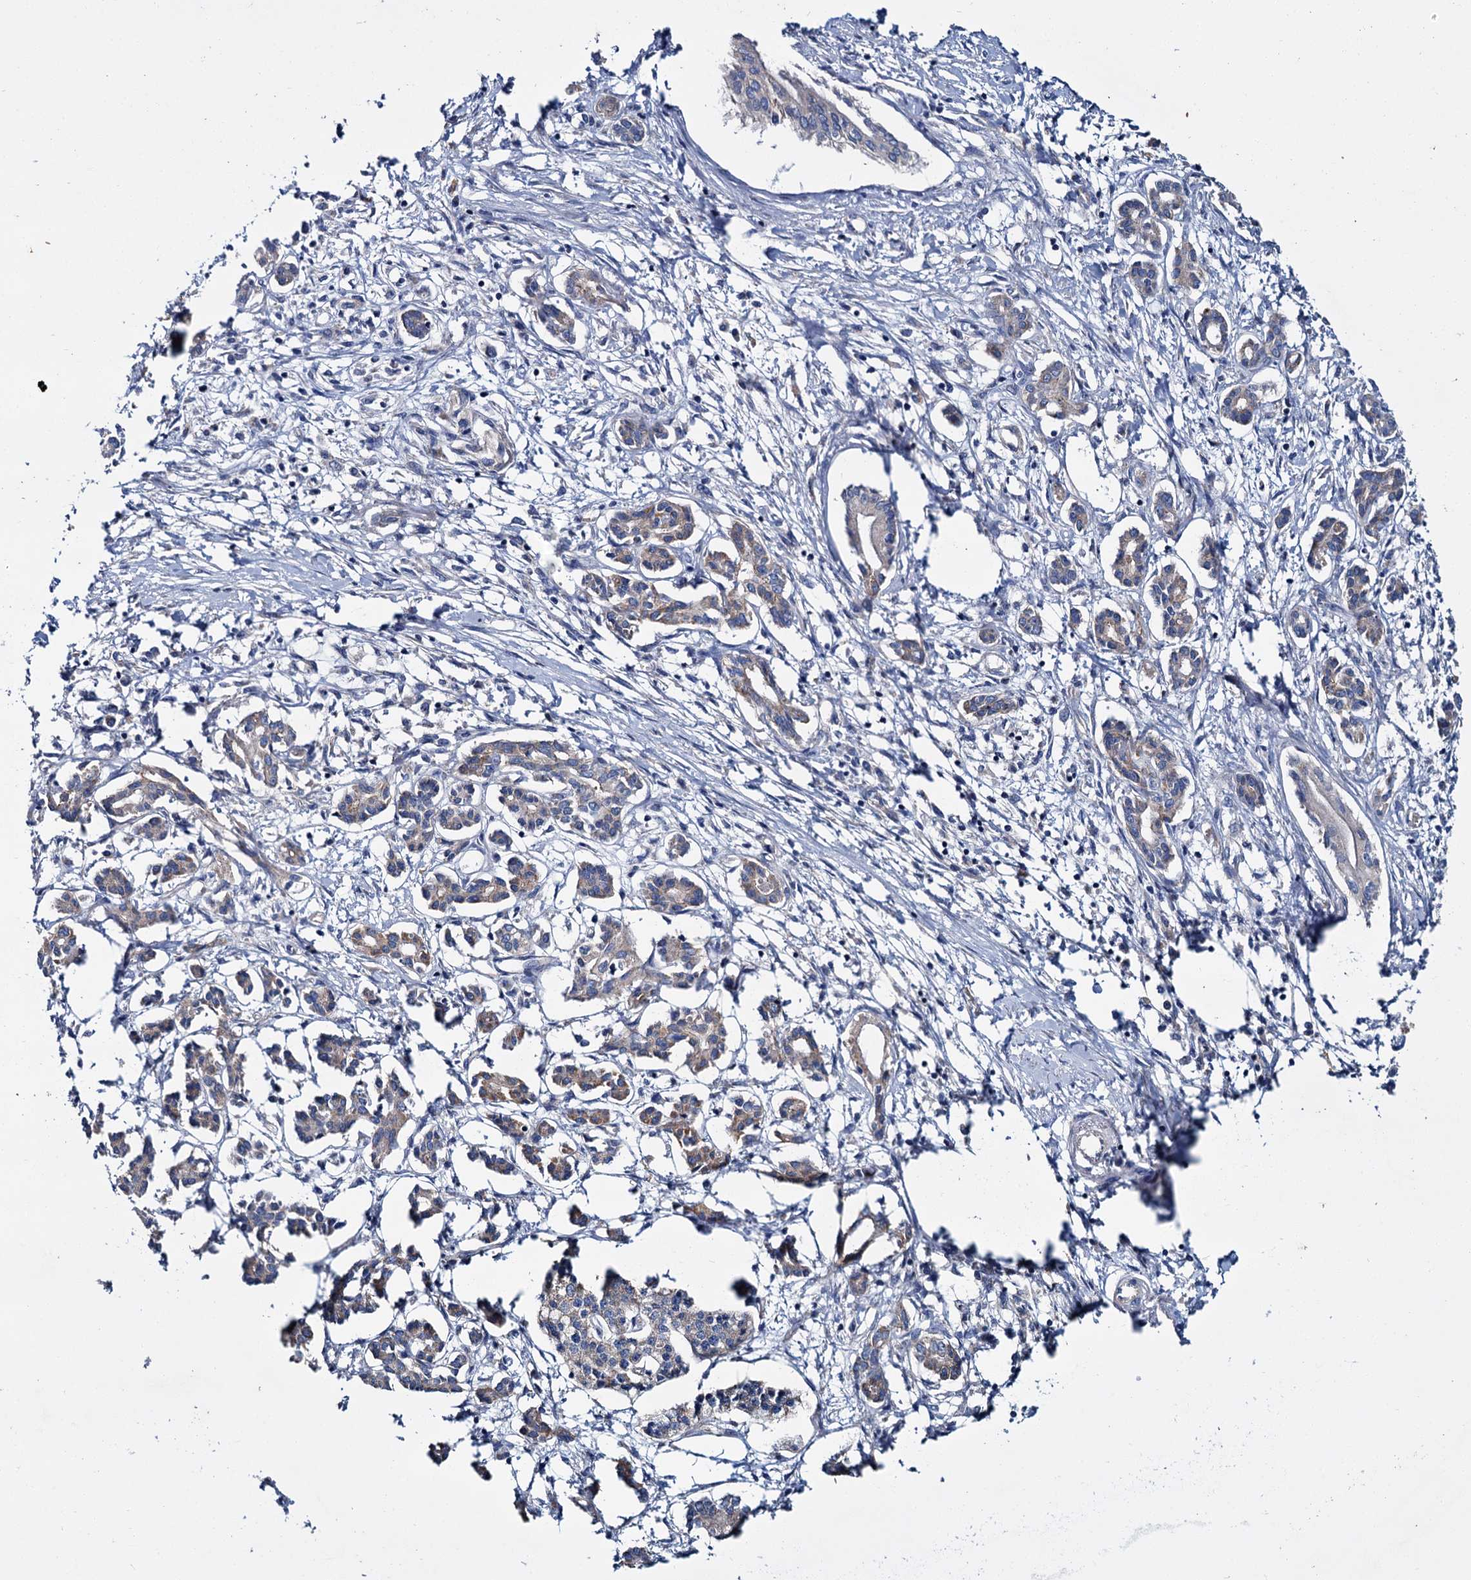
{"staining": {"intensity": "weak", "quantity": "<25%", "location": "cytoplasmic/membranous"}, "tissue": "pancreatic cancer", "cell_type": "Tumor cells", "image_type": "cancer", "snomed": [{"axis": "morphology", "description": "Adenocarcinoma, NOS"}, {"axis": "topography", "description": "Pancreas"}], "caption": "Pancreatic cancer was stained to show a protein in brown. There is no significant positivity in tumor cells. Nuclei are stained in blue.", "gene": "CEP295", "patient": {"sex": "female", "age": 50}}